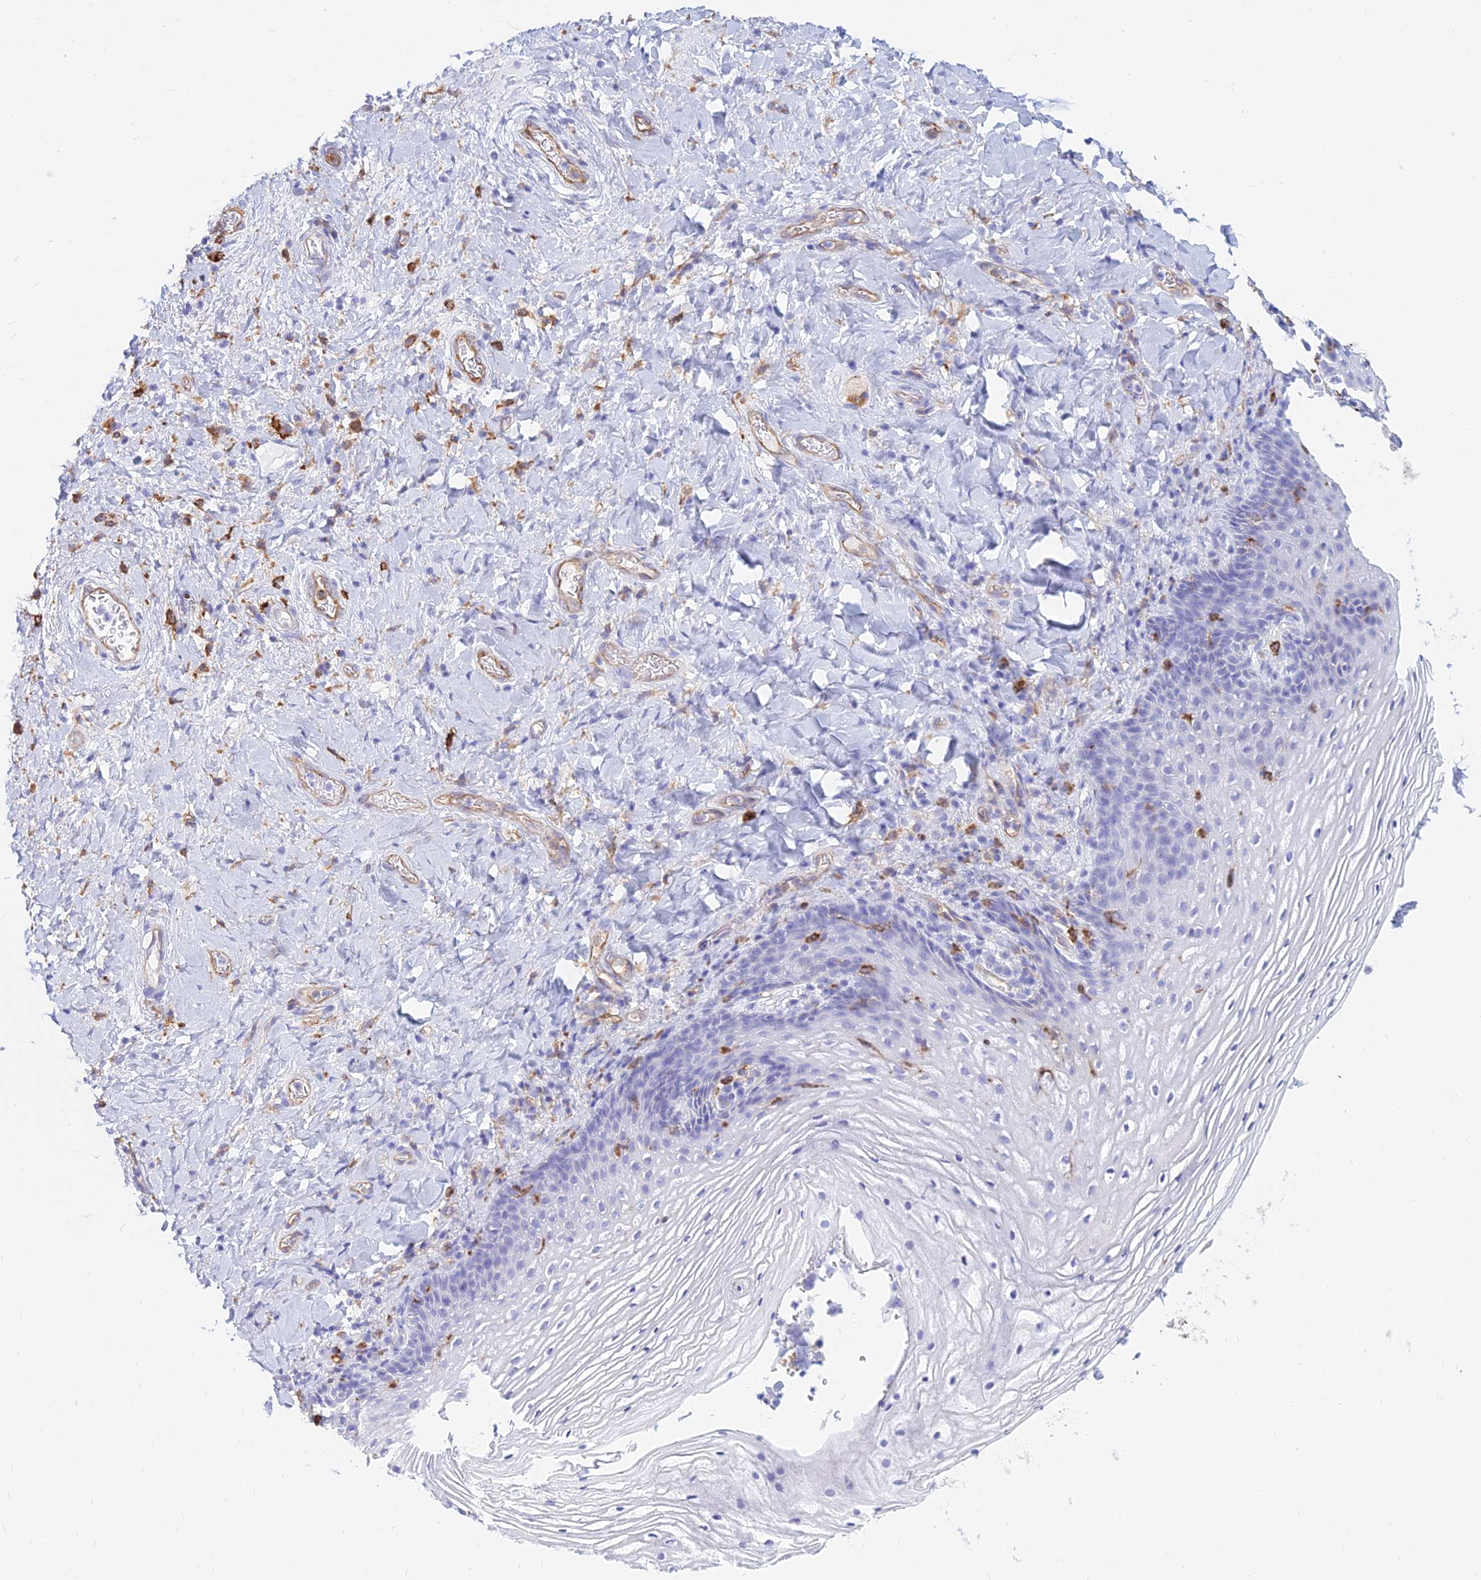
{"staining": {"intensity": "negative", "quantity": "none", "location": "none"}, "tissue": "vagina", "cell_type": "Squamous epithelial cells", "image_type": "normal", "snomed": [{"axis": "morphology", "description": "Normal tissue, NOS"}, {"axis": "topography", "description": "Vagina"}], "caption": "DAB (3,3'-diaminobenzidine) immunohistochemical staining of normal human vagina displays no significant positivity in squamous epithelial cells.", "gene": "HLA", "patient": {"sex": "female", "age": 60}}